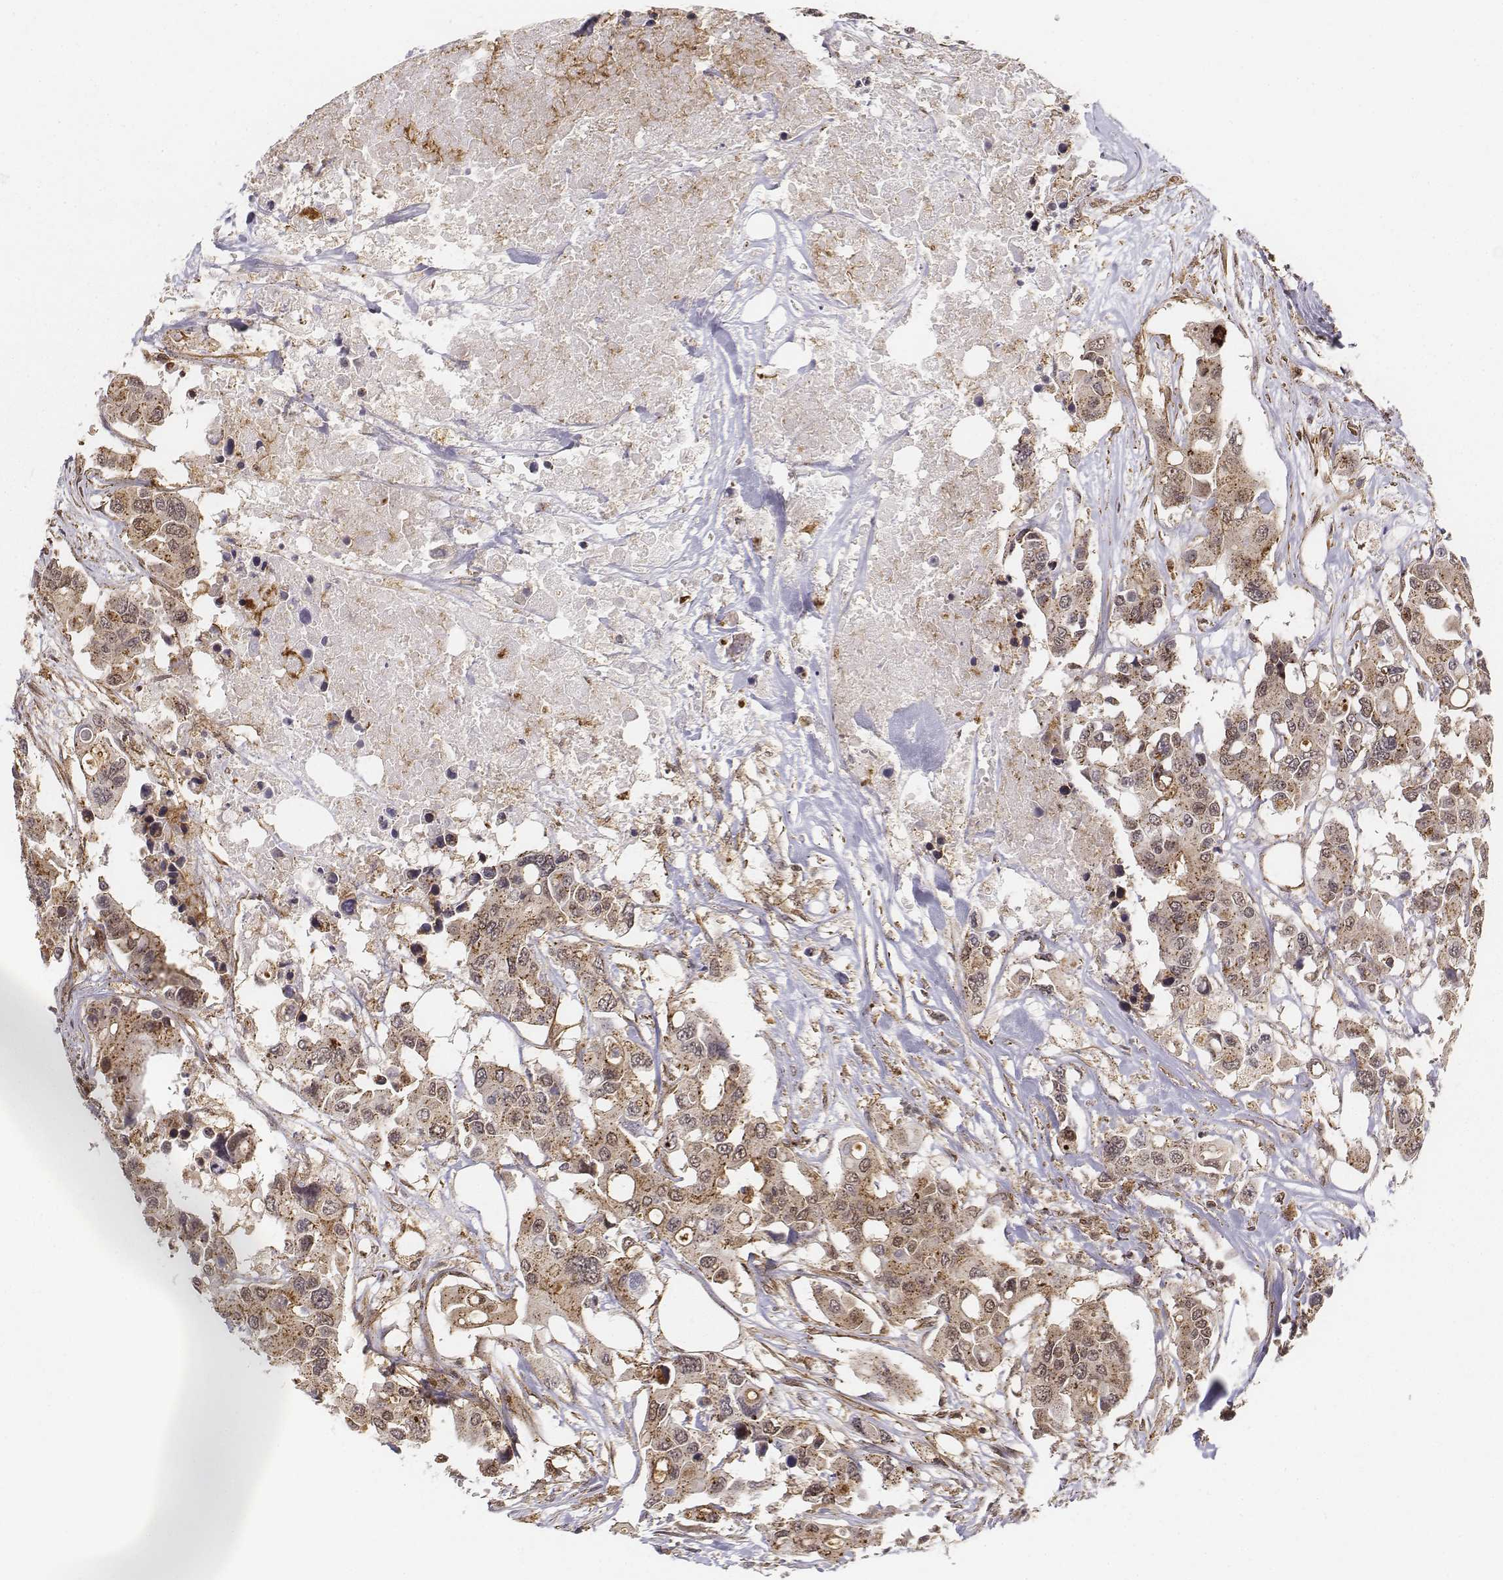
{"staining": {"intensity": "moderate", "quantity": ">75%", "location": "cytoplasmic/membranous"}, "tissue": "colorectal cancer", "cell_type": "Tumor cells", "image_type": "cancer", "snomed": [{"axis": "morphology", "description": "Adenocarcinoma, NOS"}, {"axis": "topography", "description": "Colon"}], "caption": "This image demonstrates immunohistochemistry (IHC) staining of adenocarcinoma (colorectal), with medium moderate cytoplasmic/membranous expression in approximately >75% of tumor cells.", "gene": "ZFYVE19", "patient": {"sex": "male", "age": 77}}